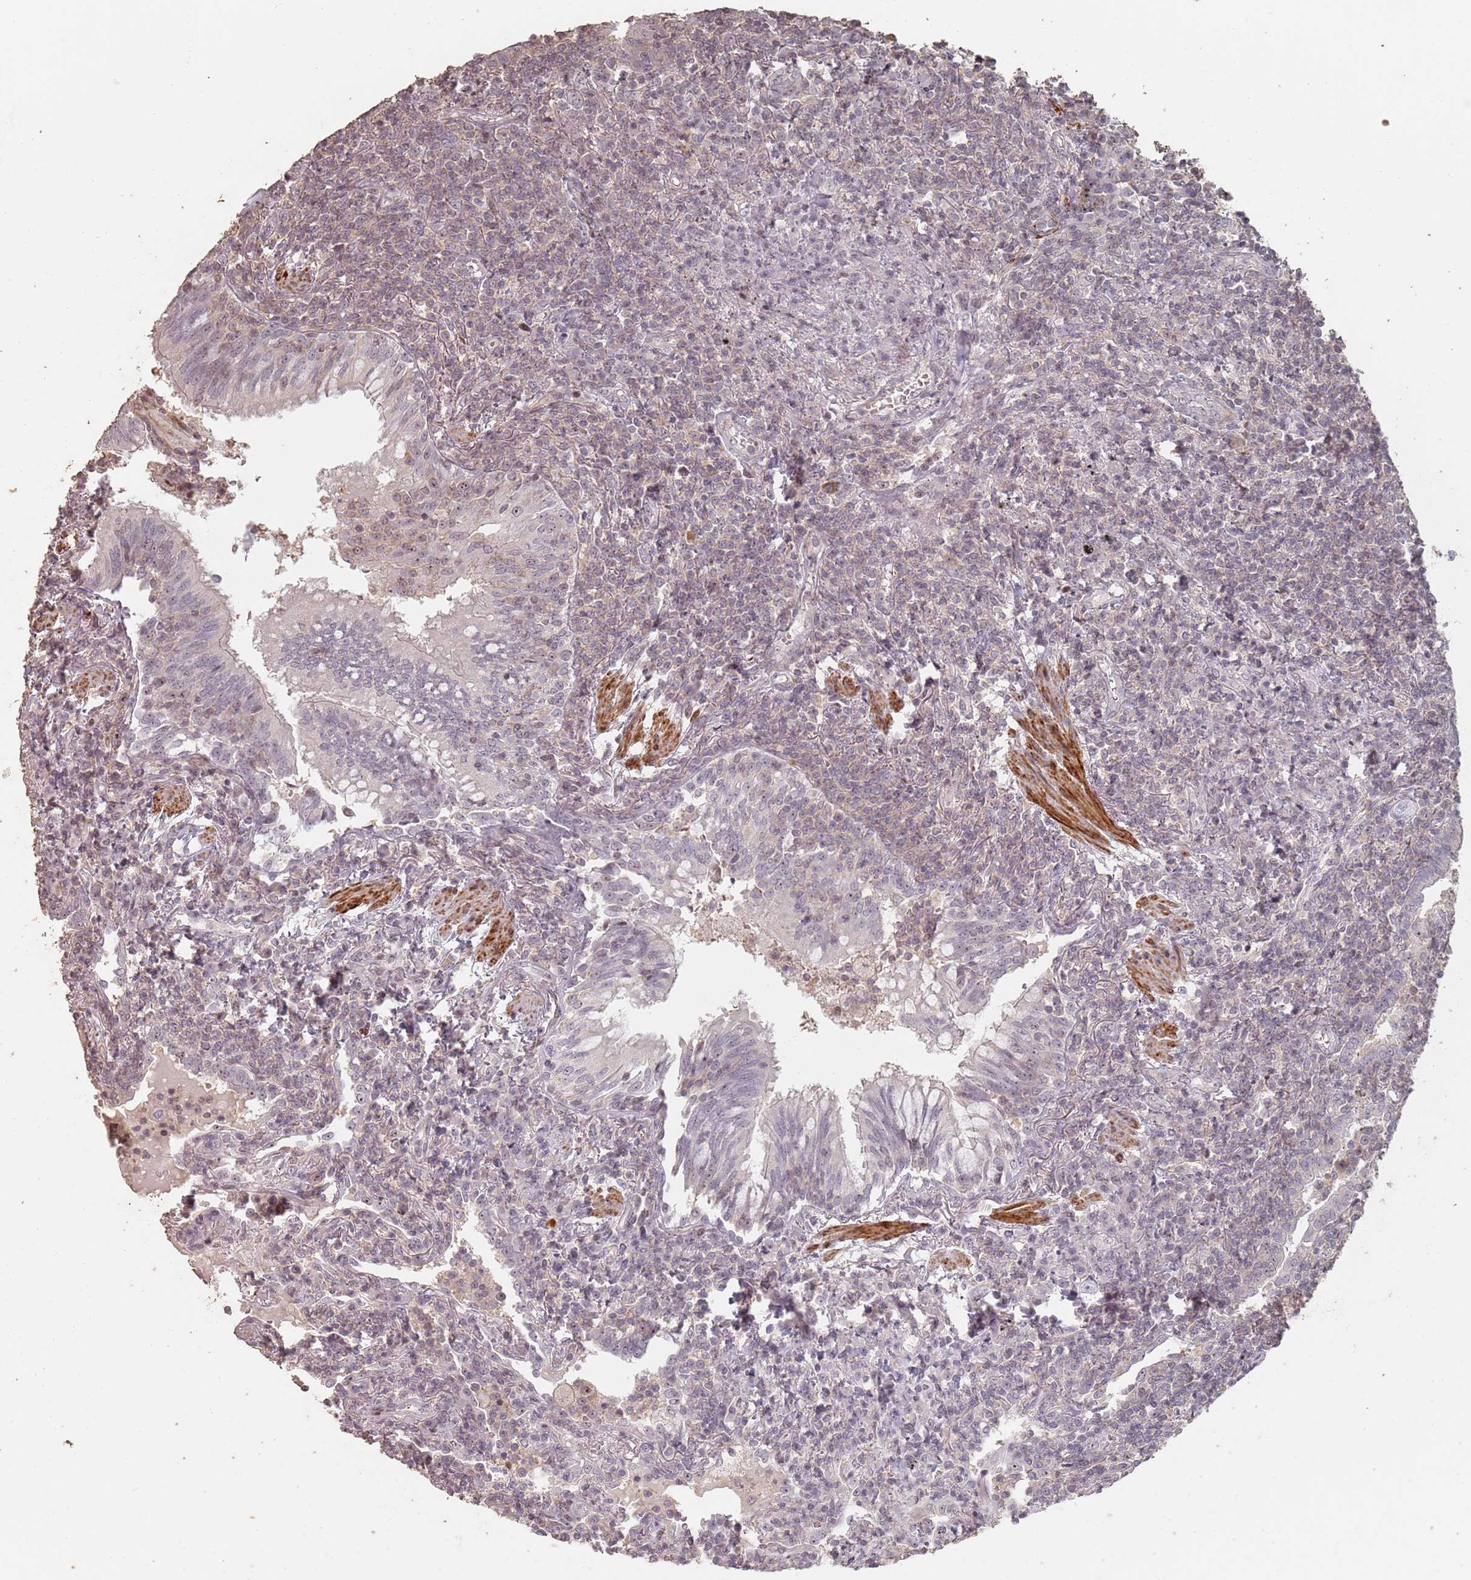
{"staining": {"intensity": "negative", "quantity": "none", "location": "none"}, "tissue": "lymphoma", "cell_type": "Tumor cells", "image_type": "cancer", "snomed": [{"axis": "morphology", "description": "Malignant lymphoma, non-Hodgkin's type, Low grade"}, {"axis": "topography", "description": "Lung"}], "caption": "Low-grade malignant lymphoma, non-Hodgkin's type was stained to show a protein in brown. There is no significant staining in tumor cells.", "gene": "ADTRP", "patient": {"sex": "female", "age": 71}}